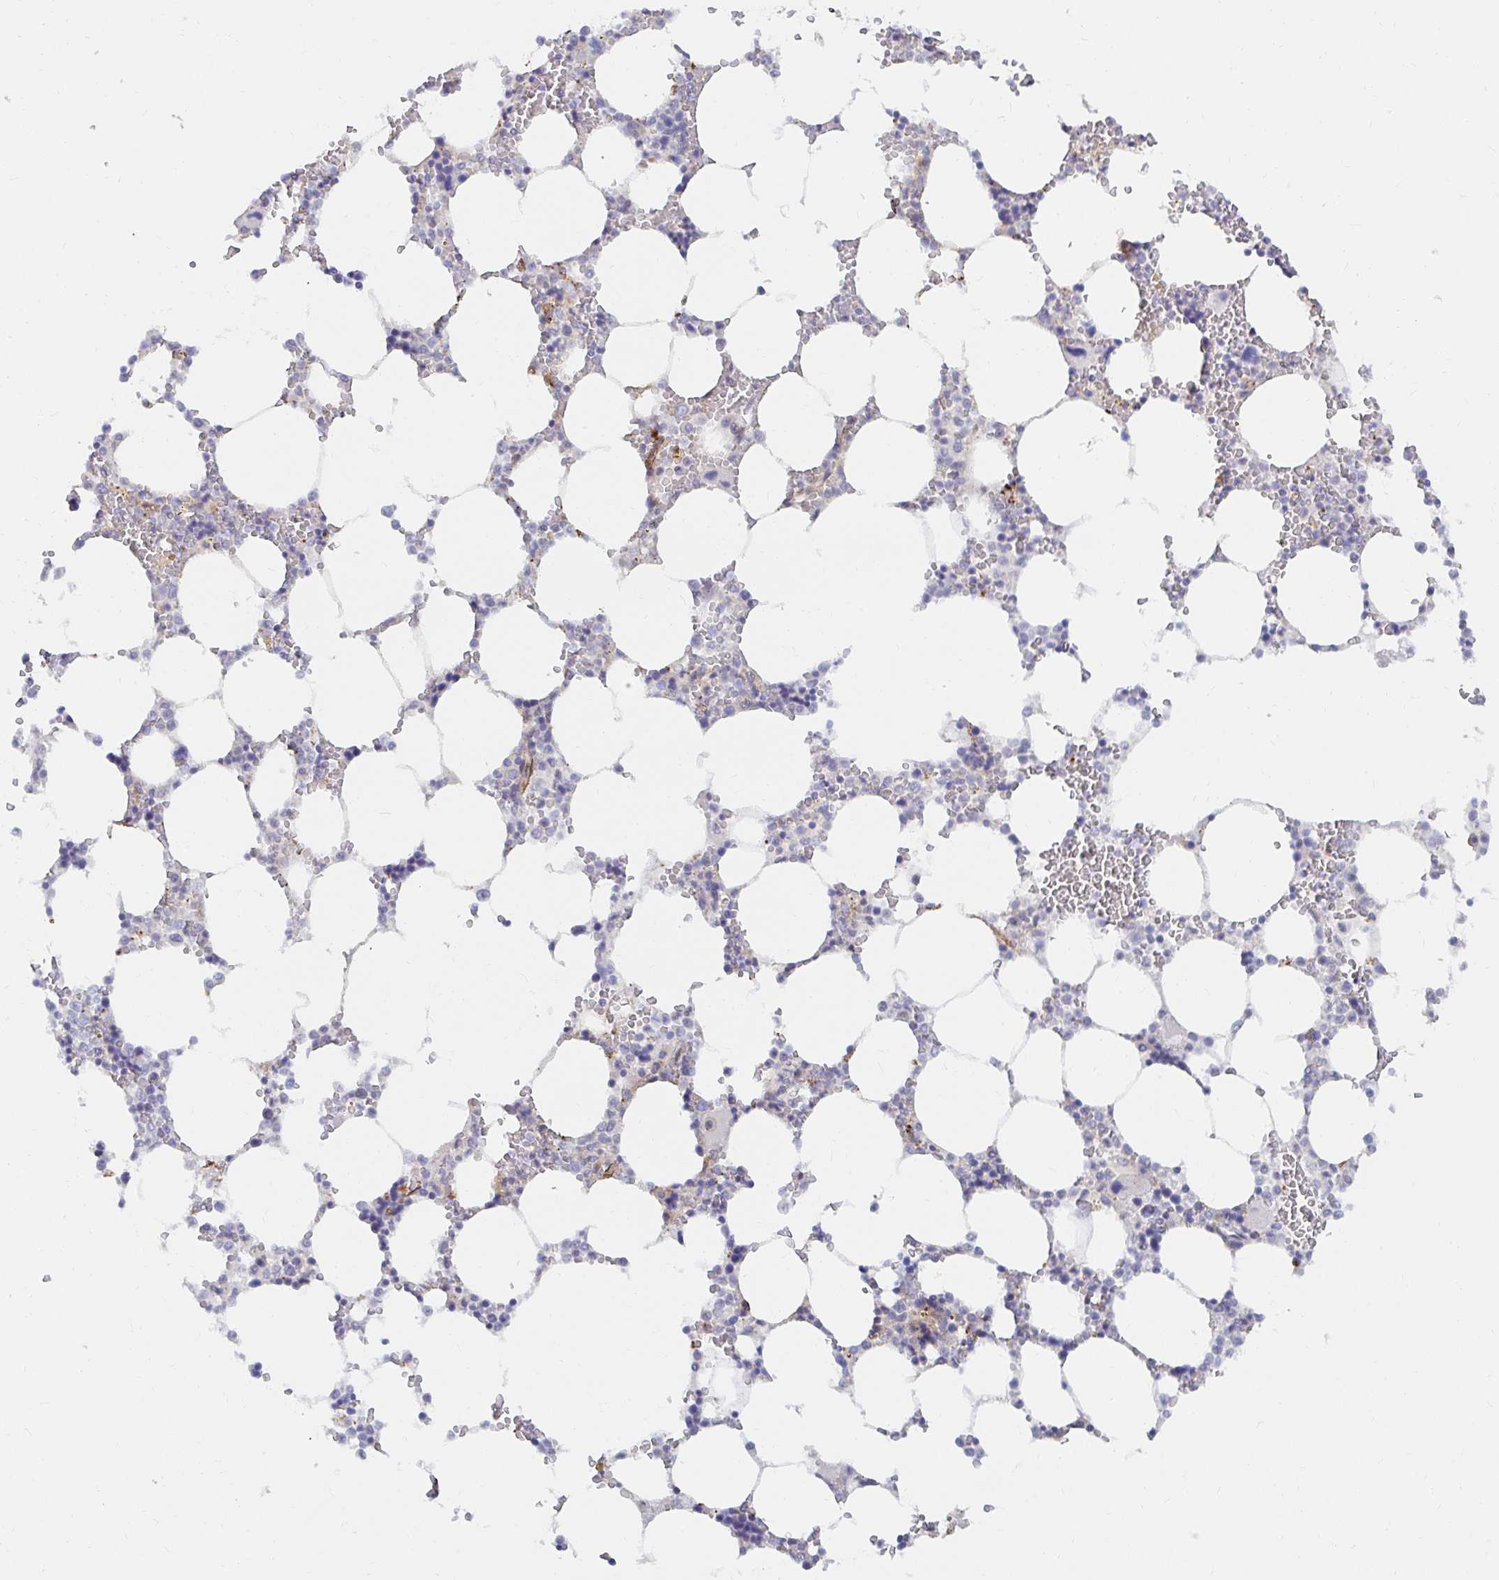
{"staining": {"intensity": "negative", "quantity": "none", "location": "none"}, "tissue": "bone marrow", "cell_type": "Hematopoietic cells", "image_type": "normal", "snomed": [{"axis": "morphology", "description": "Normal tissue, NOS"}, {"axis": "topography", "description": "Bone marrow"}], "caption": "Human bone marrow stained for a protein using immunohistochemistry exhibits no positivity in hematopoietic cells.", "gene": "COL28A1", "patient": {"sex": "male", "age": 64}}